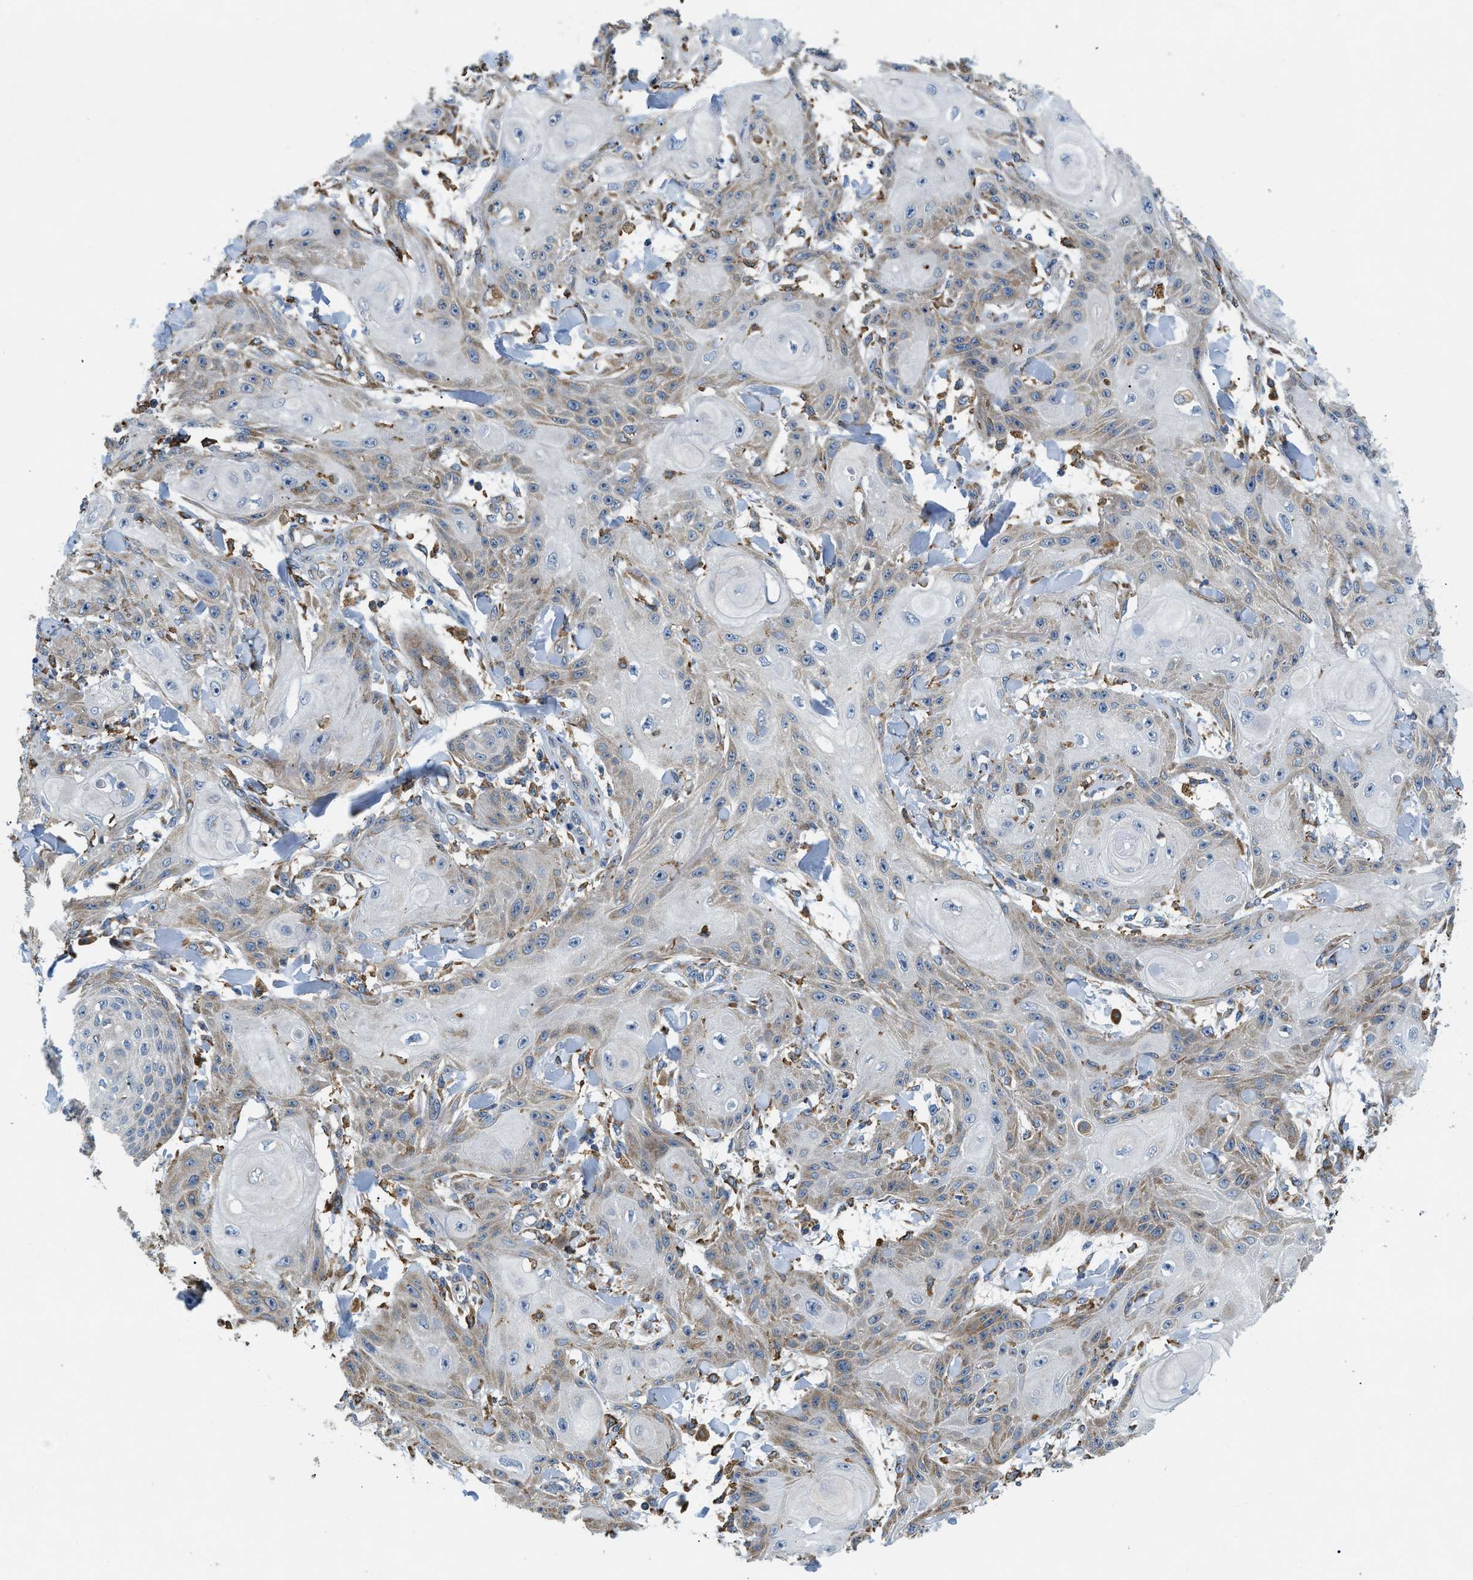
{"staining": {"intensity": "weak", "quantity": "25%-75%", "location": "cytoplasmic/membranous"}, "tissue": "skin cancer", "cell_type": "Tumor cells", "image_type": "cancer", "snomed": [{"axis": "morphology", "description": "Squamous cell carcinoma, NOS"}, {"axis": "topography", "description": "Skin"}], "caption": "Immunohistochemical staining of human skin squamous cell carcinoma shows low levels of weak cytoplasmic/membranous protein positivity in approximately 25%-75% of tumor cells. (brown staining indicates protein expression, while blue staining denotes nuclei).", "gene": "CSPG4", "patient": {"sex": "male", "age": 74}}